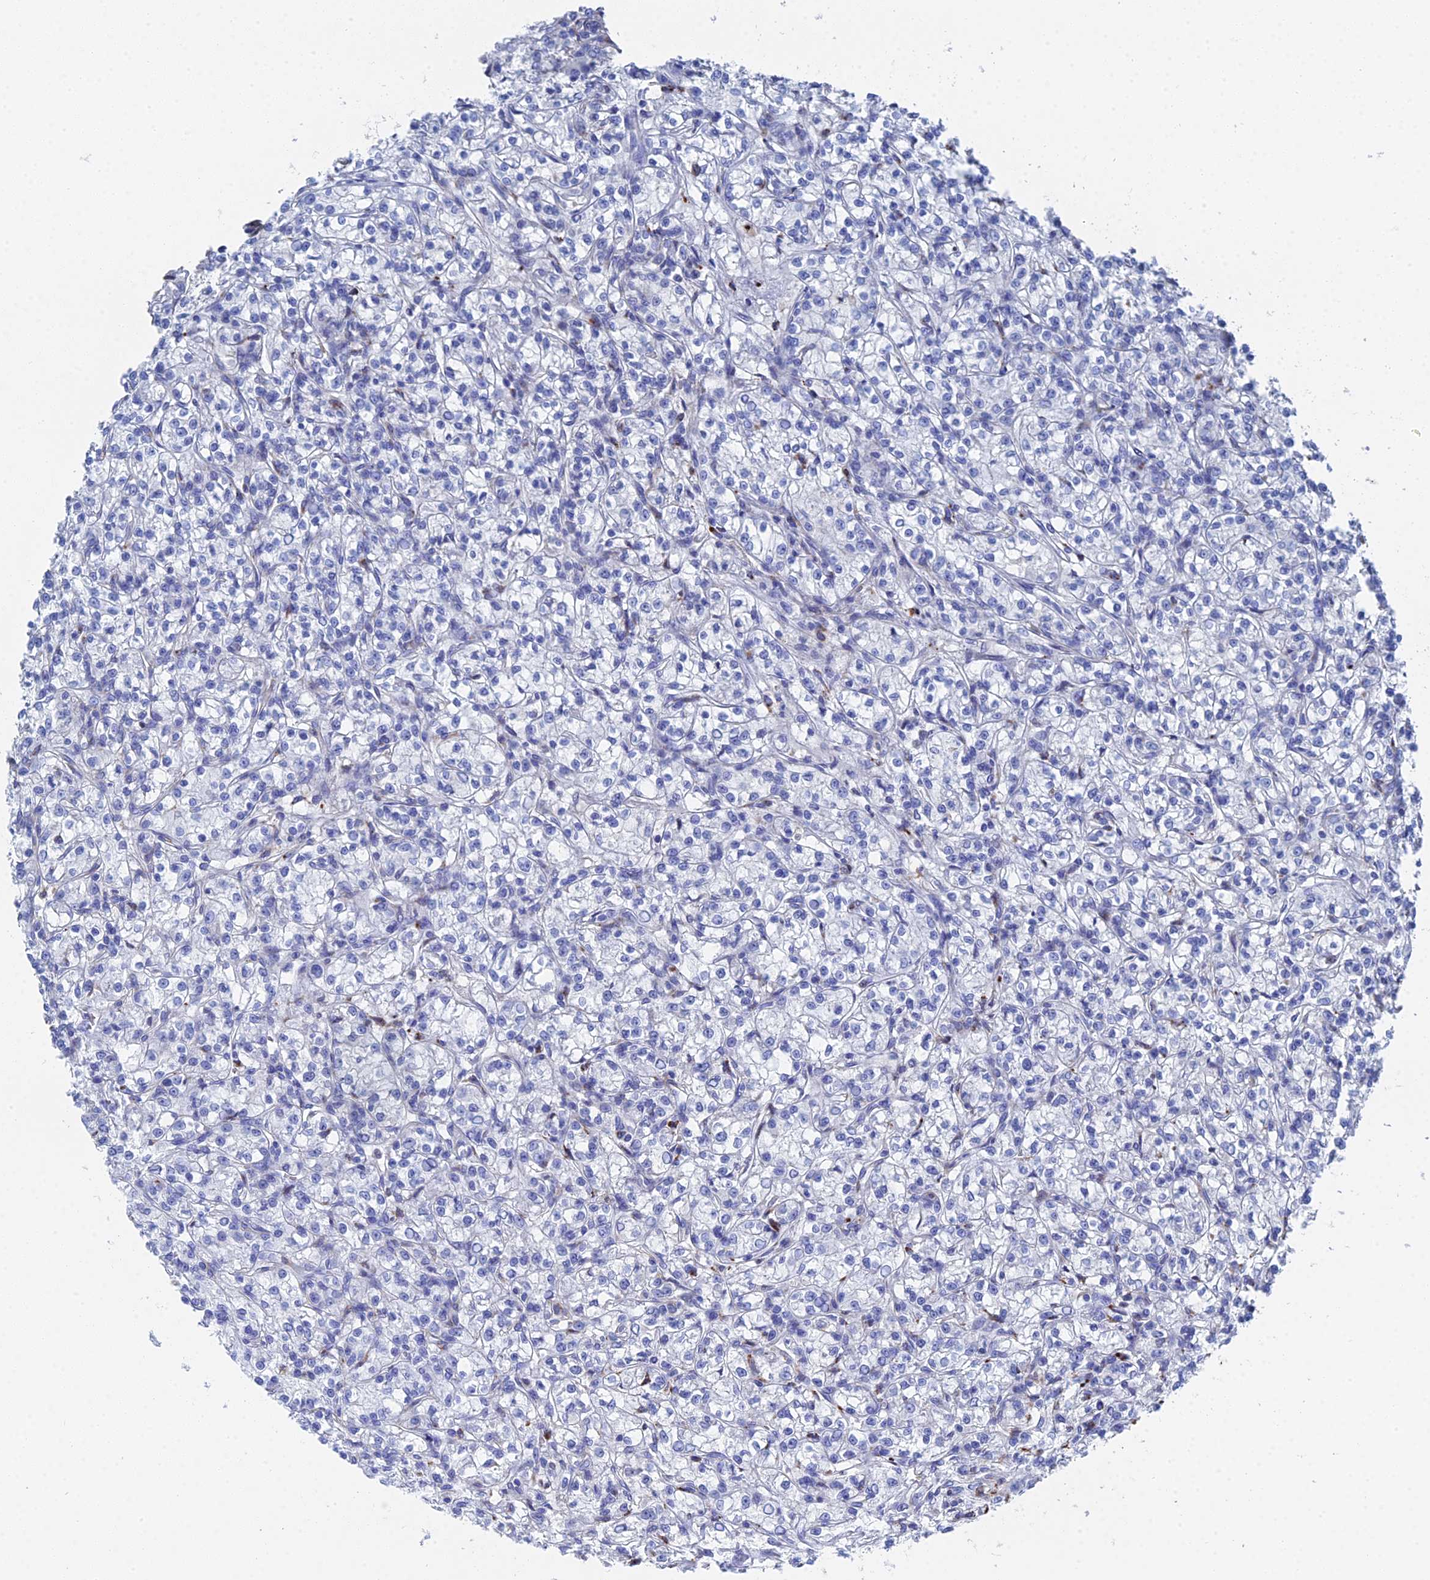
{"staining": {"intensity": "negative", "quantity": "none", "location": "none"}, "tissue": "renal cancer", "cell_type": "Tumor cells", "image_type": "cancer", "snomed": [{"axis": "morphology", "description": "Adenocarcinoma, NOS"}, {"axis": "topography", "description": "Kidney"}], "caption": "High magnification brightfield microscopy of renal cancer (adenocarcinoma) stained with DAB (3,3'-diaminobenzidine) (brown) and counterstained with hematoxylin (blue): tumor cells show no significant positivity.", "gene": "STRA6", "patient": {"sex": "female", "age": 59}}